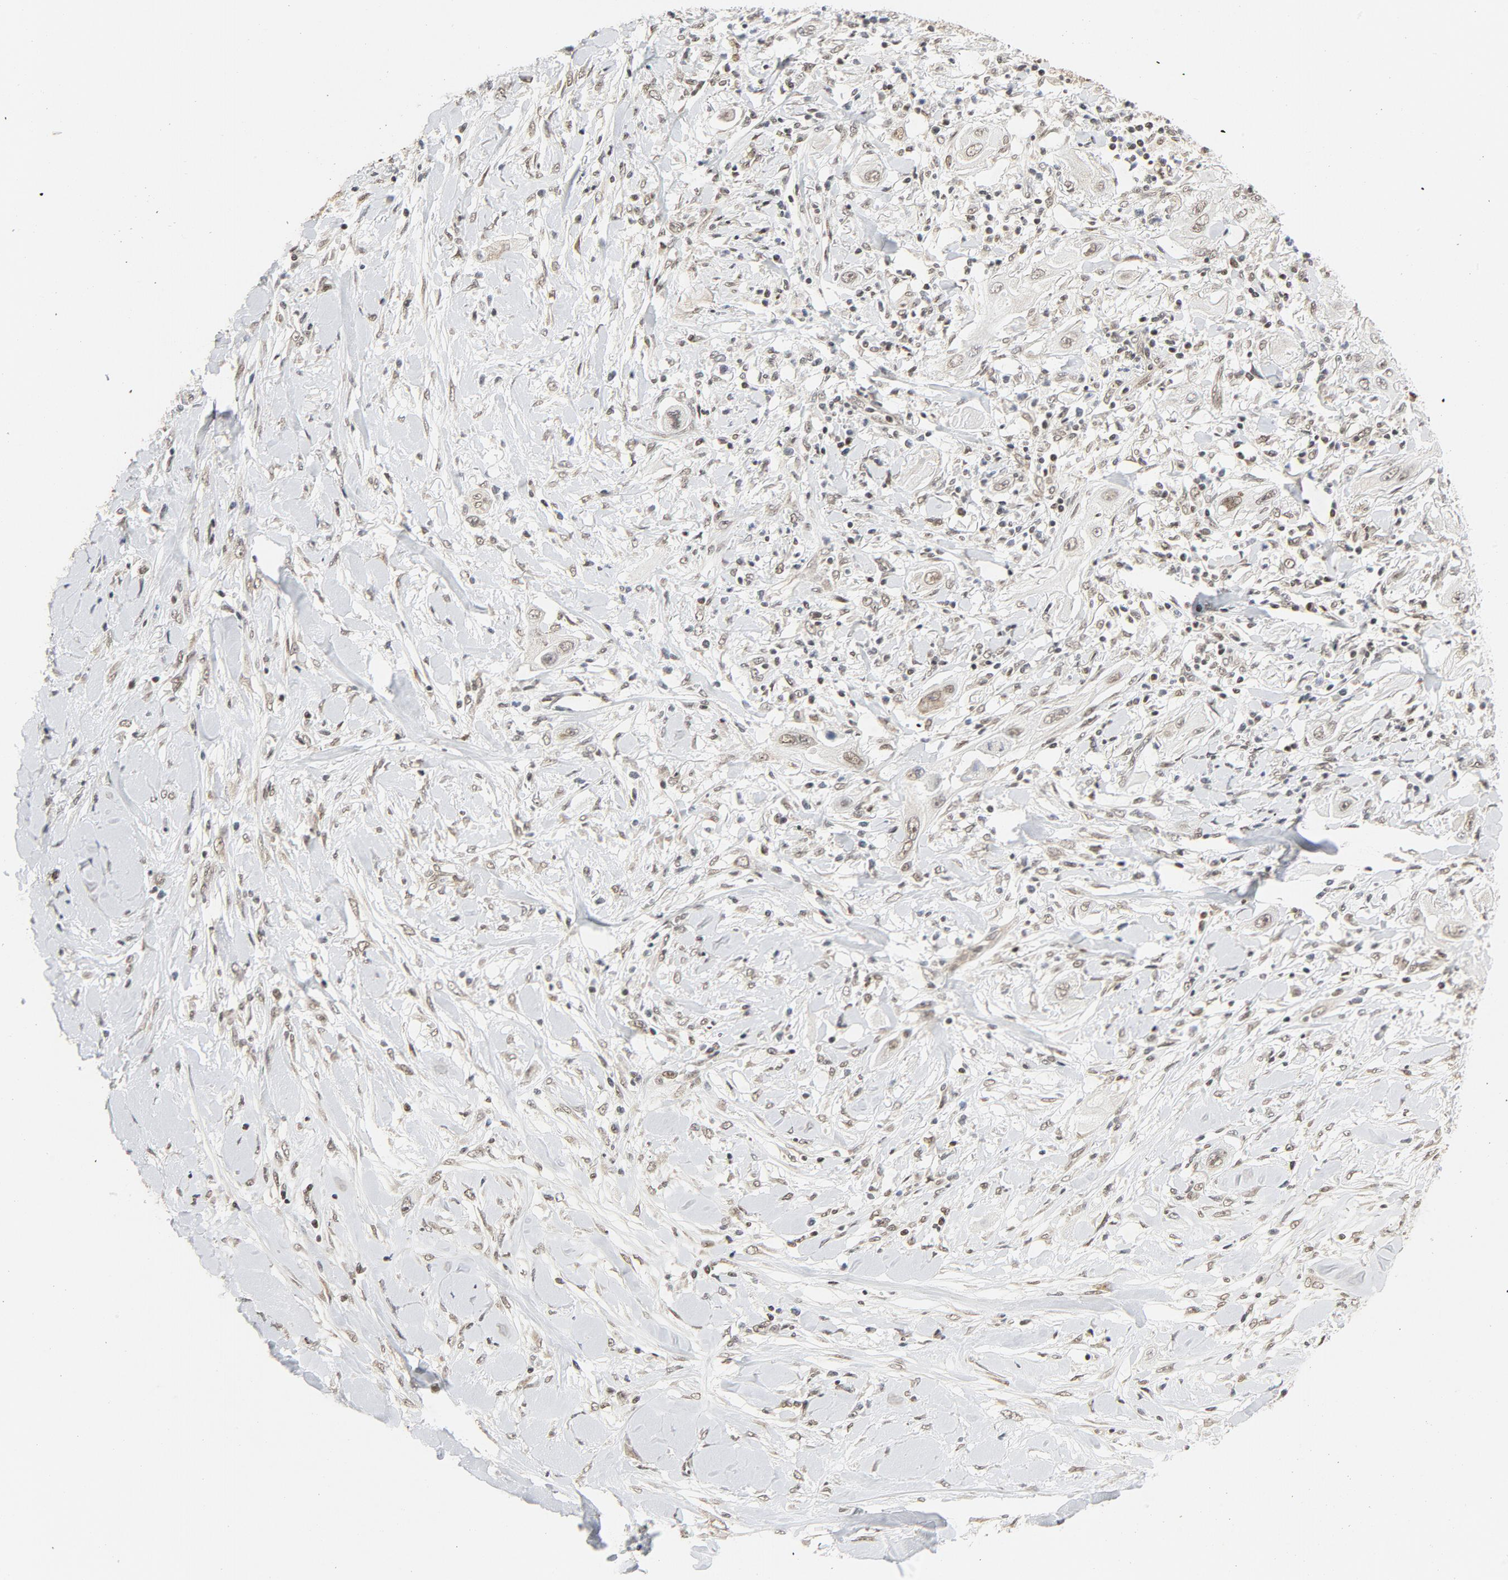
{"staining": {"intensity": "weak", "quantity": "25%-75%", "location": "nuclear"}, "tissue": "lung cancer", "cell_type": "Tumor cells", "image_type": "cancer", "snomed": [{"axis": "morphology", "description": "Squamous cell carcinoma, NOS"}, {"axis": "topography", "description": "Lung"}], "caption": "An image showing weak nuclear expression in about 25%-75% of tumor cells in lung cancer (squamous cell carcinoma), as visualized by brown immunohistochemical staining.", "gene": "ERCC1", "patient": {"sex": "female", "age": 47}}